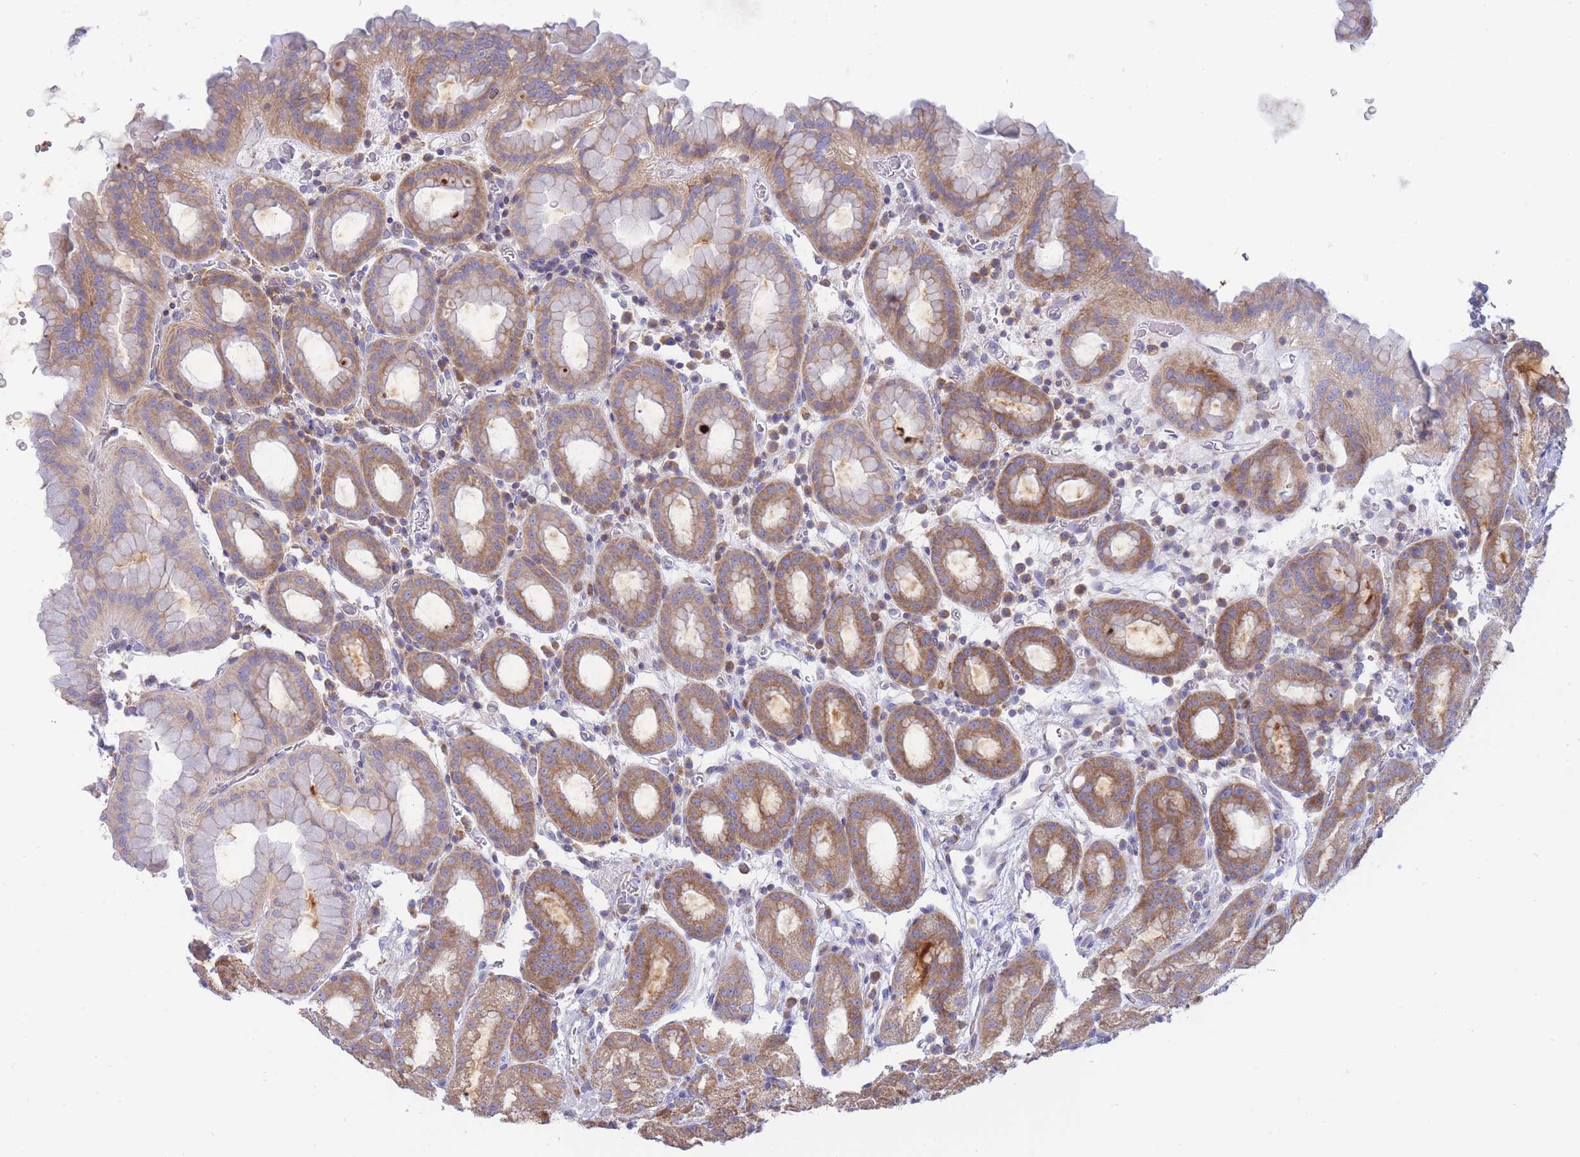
{"staining": {"intensity": "moderate", "quantity": ">75%", "location": "cytoplasmic/membranous"}, "tissue": "stomach", "cell_type": "Glandular cells", "image_type": "normal", "snomed": [{"axis": "morphology", "description": "Normal tissue, NOS"}, {"axis": "topography", "description": "Stomach, upper"}, {"axis": "topography", "description": "Stomach, lower"}, {"axis": "topography", "description": "Small intestine"}], "caption": "High-magnification brightfield microscopy of unremarkable stomach stained with DAB (3,3'-diaminobenzidine) (brown) and counterstained with hematoxylin (blue). glandular cells exhibit moderate cytoplasmic/membranous staining is identified in about>75% of cells. (DAB IHC, brown staining for protein, blue staining for nuclei).", "gene": "SH2B2", "patient": {"sex": "male", "age": 68}}